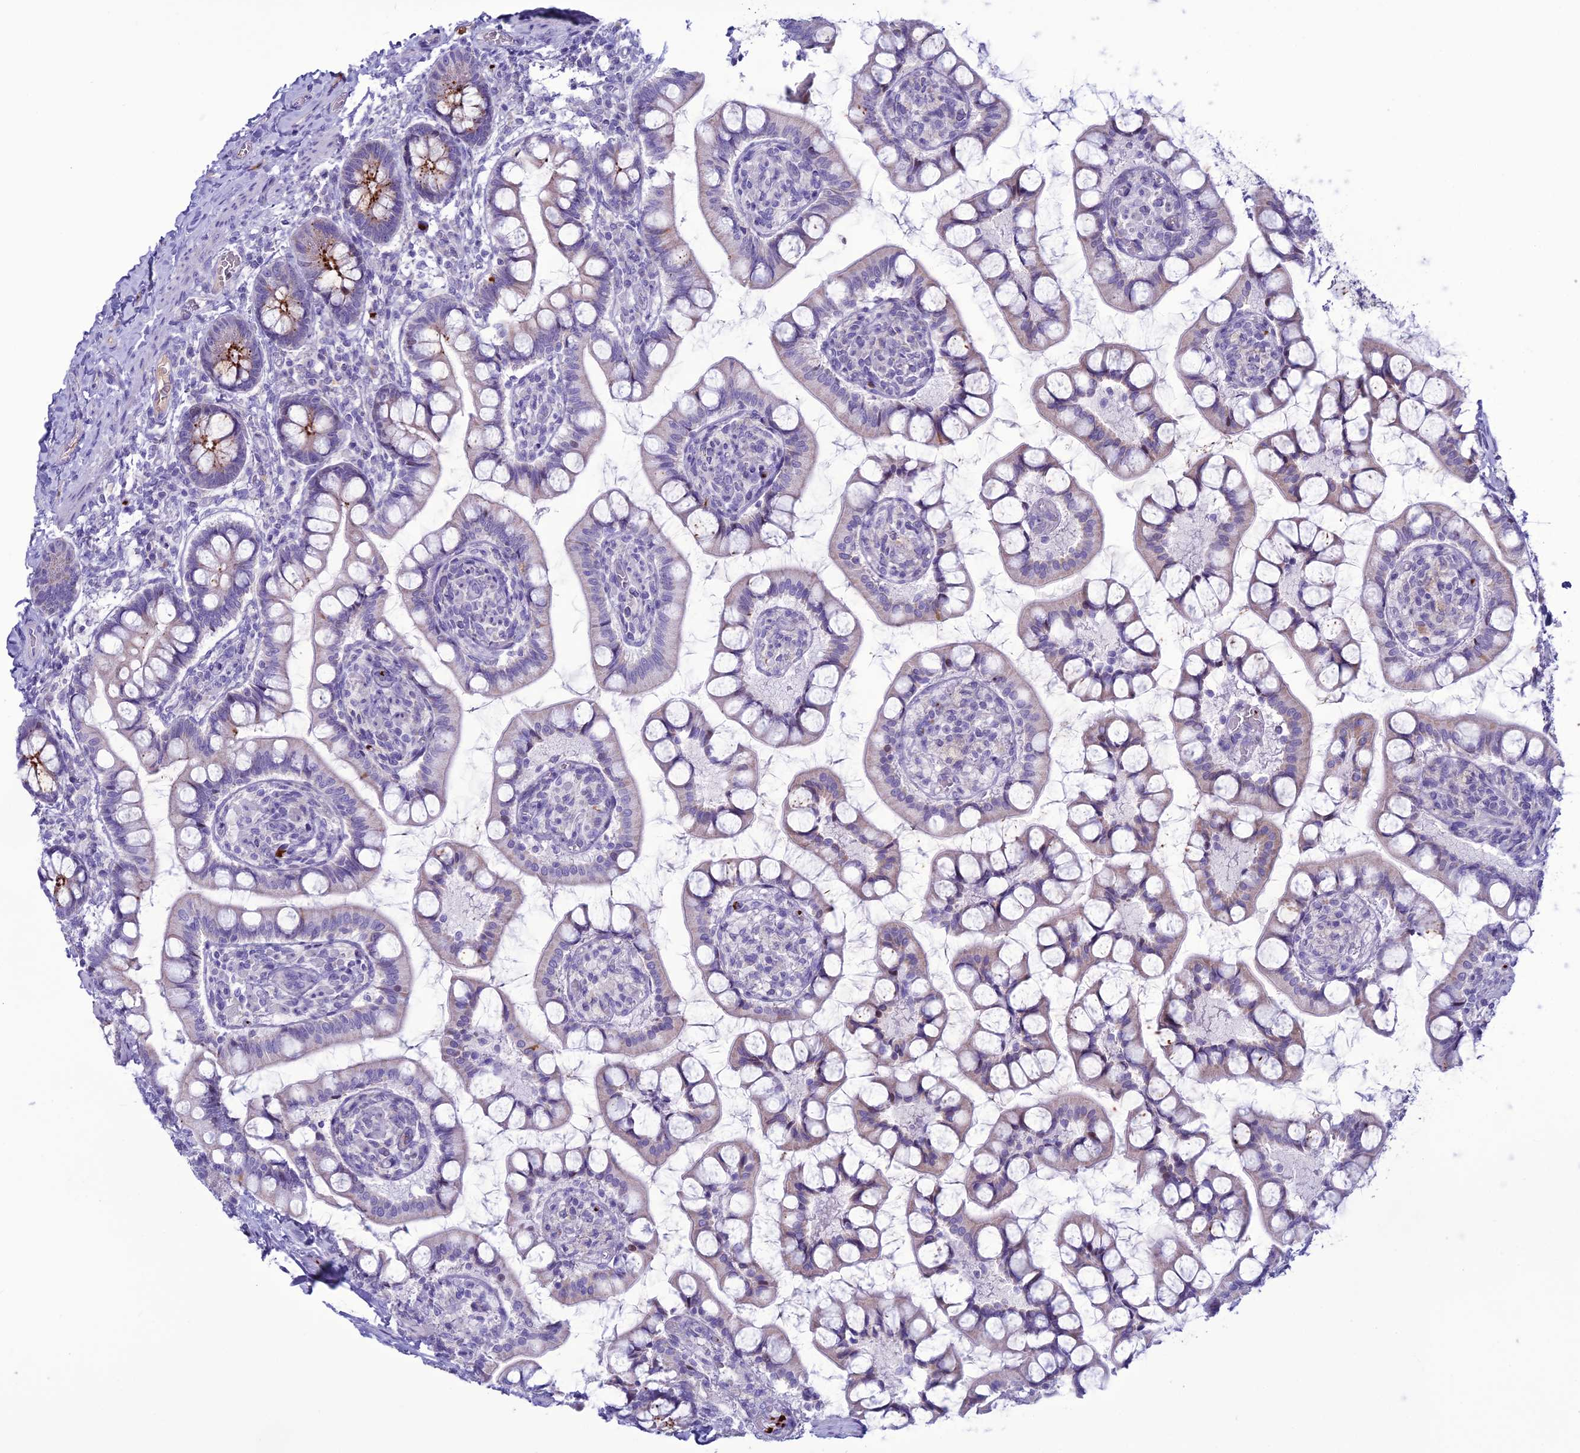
{"staining": {"intensity": "strong", "quantity": "<25%", "location": "cytoplasmic/membranous"}, "tissue": "small intestine", "cell_type": "Glandular cells", "image_type": "normal", "snomed": [{"axis": "morphology", "description": "Normal tissue, NOS"}, {"axis": "topography", "description": "Small intestine"}], "caption": "Small intestine stained for a protein reveals strong cytoplasmic/membranous positivity in glandular cells. (brown staining indicates protein expression, while blue staining denotes nuclei).", "gene": "C21orf140", "patient": {"sex": "male", "age": 52}}